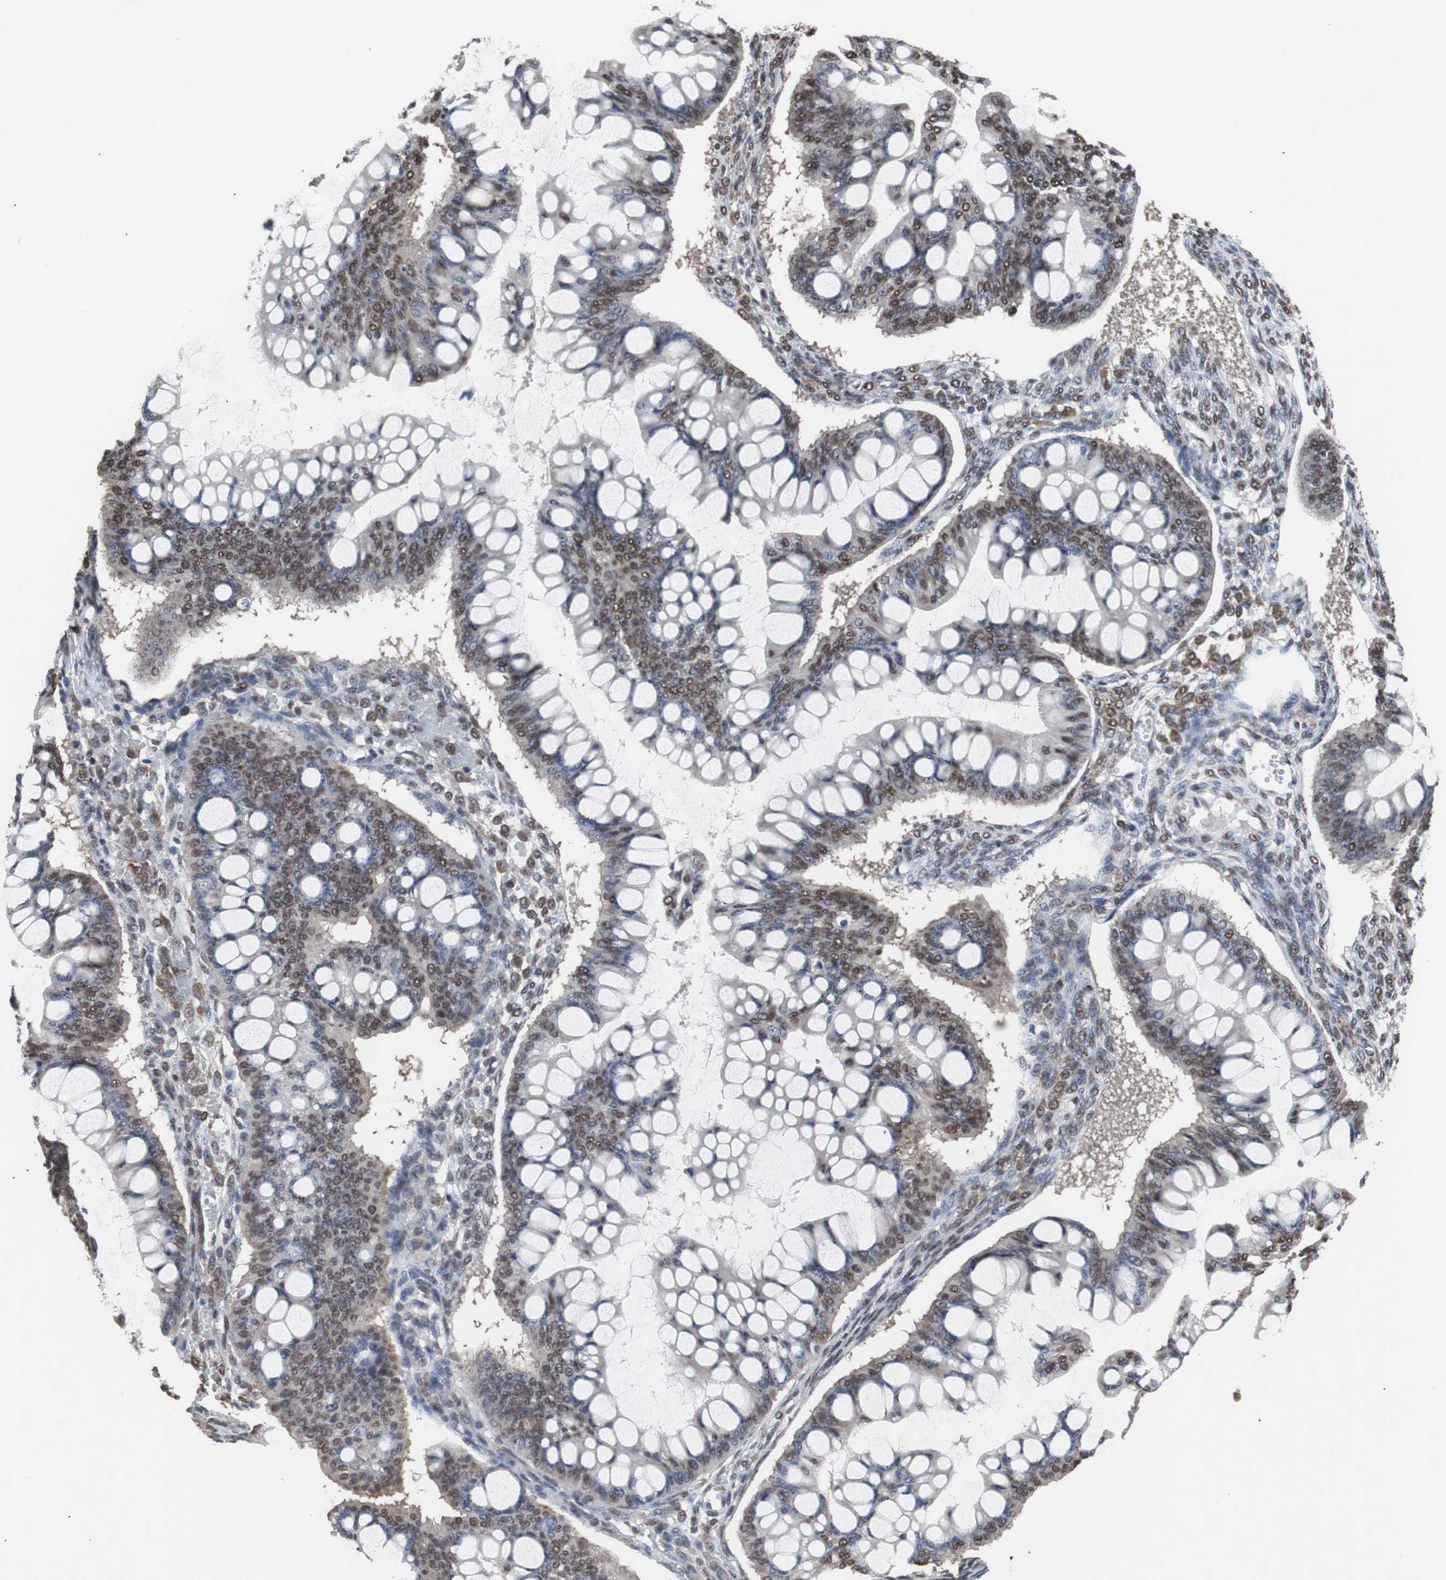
{"staining": {"intensity": "weak", "quantity": "25%-75%", "location": "cytoplasmic/membranous,nuclear"}, "tissue": "ovarian cancer", "cell_type": "Tumor cells", "image_type": "cancer", "snomed": [{"axis": "morphology", "description": "Cystadenocarcinoma, mucinous, NOS"}, {"axis": "topography", "description": "Ovary"}], "caption": "Immunohistochemistry of human ovarian cancer shows low levels of weak cytoplasmic/membranous and nuclear positivity in about 25%-75% of tumor cells.", "gene": "MED27", "patient": {"sex": "female", "age": 73}}